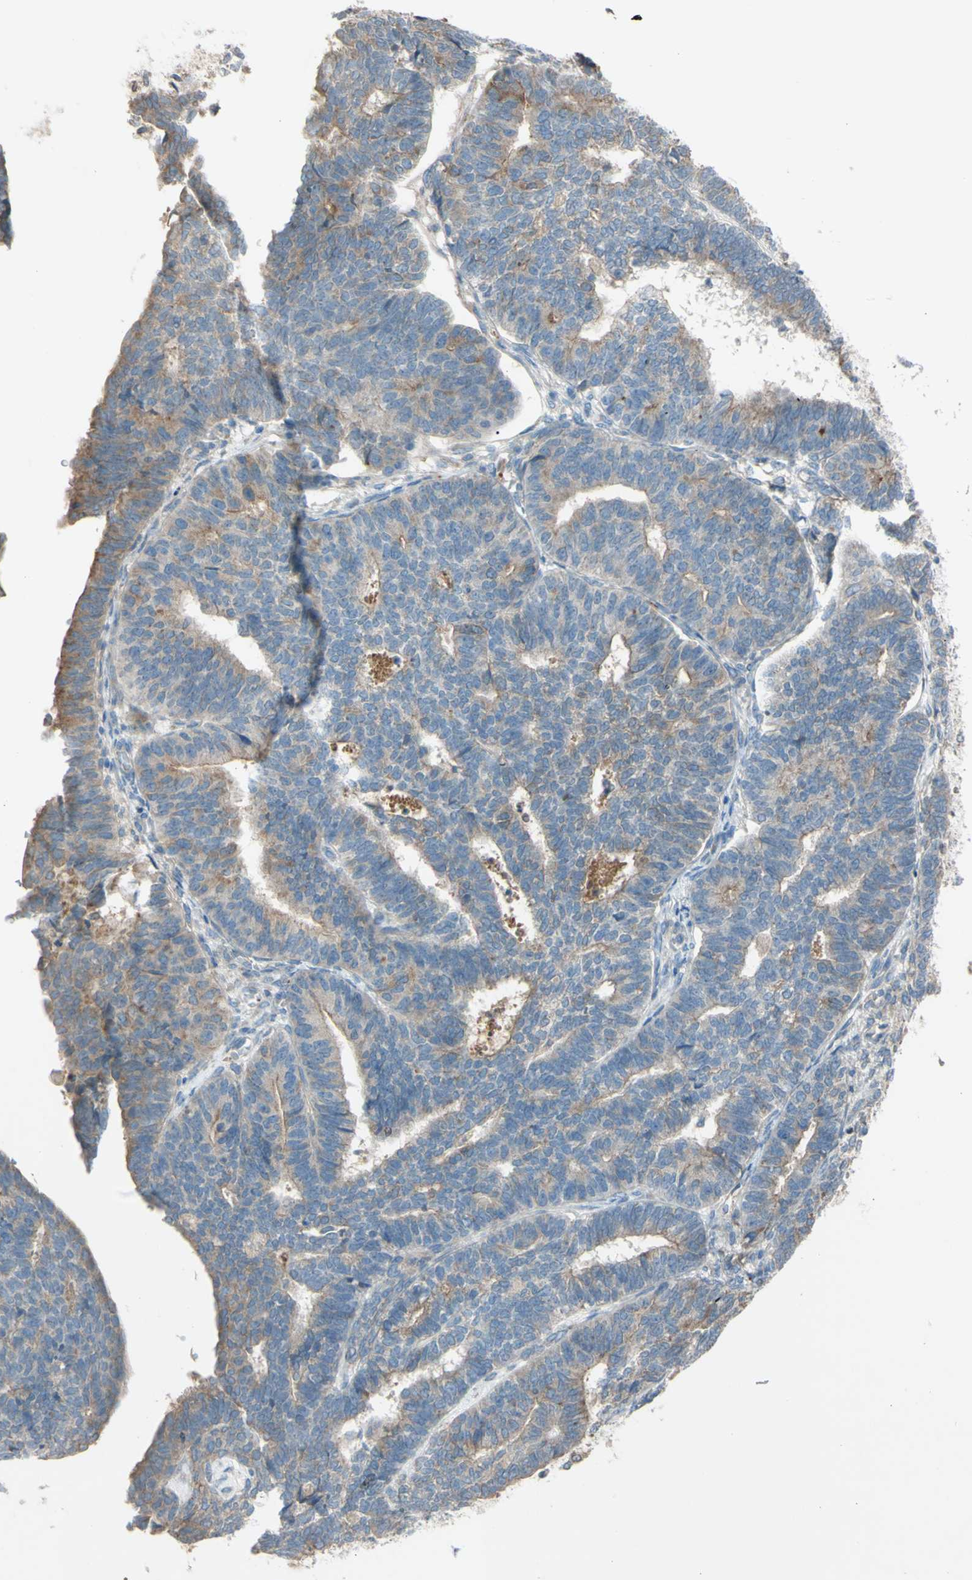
{"staining": {"intensity": "moderate", "quantity": "<25%", "location": "cytoplasmic/membranous"}, "tissue": "endometrial cancer", "cell_type": "Tumor cells", "image_type": "cancer", "snomed": [{"axis": "morphology", "description": "Adenocarcinoma, NOS"}, {"axis": "topography", "description": "Endometrium"}], "caption": "This photomicrograph shows adenocarcinoma (endometrial) stained with immunohistochemistry (IHC) to label a protein in brown. The cytoplasmic/membranous of tumor cells show moderate positivity for the protein. Nuclei are counter-stained blue.", "gene": "ATRN", "patient": {"sex": "female", "age": 70}}